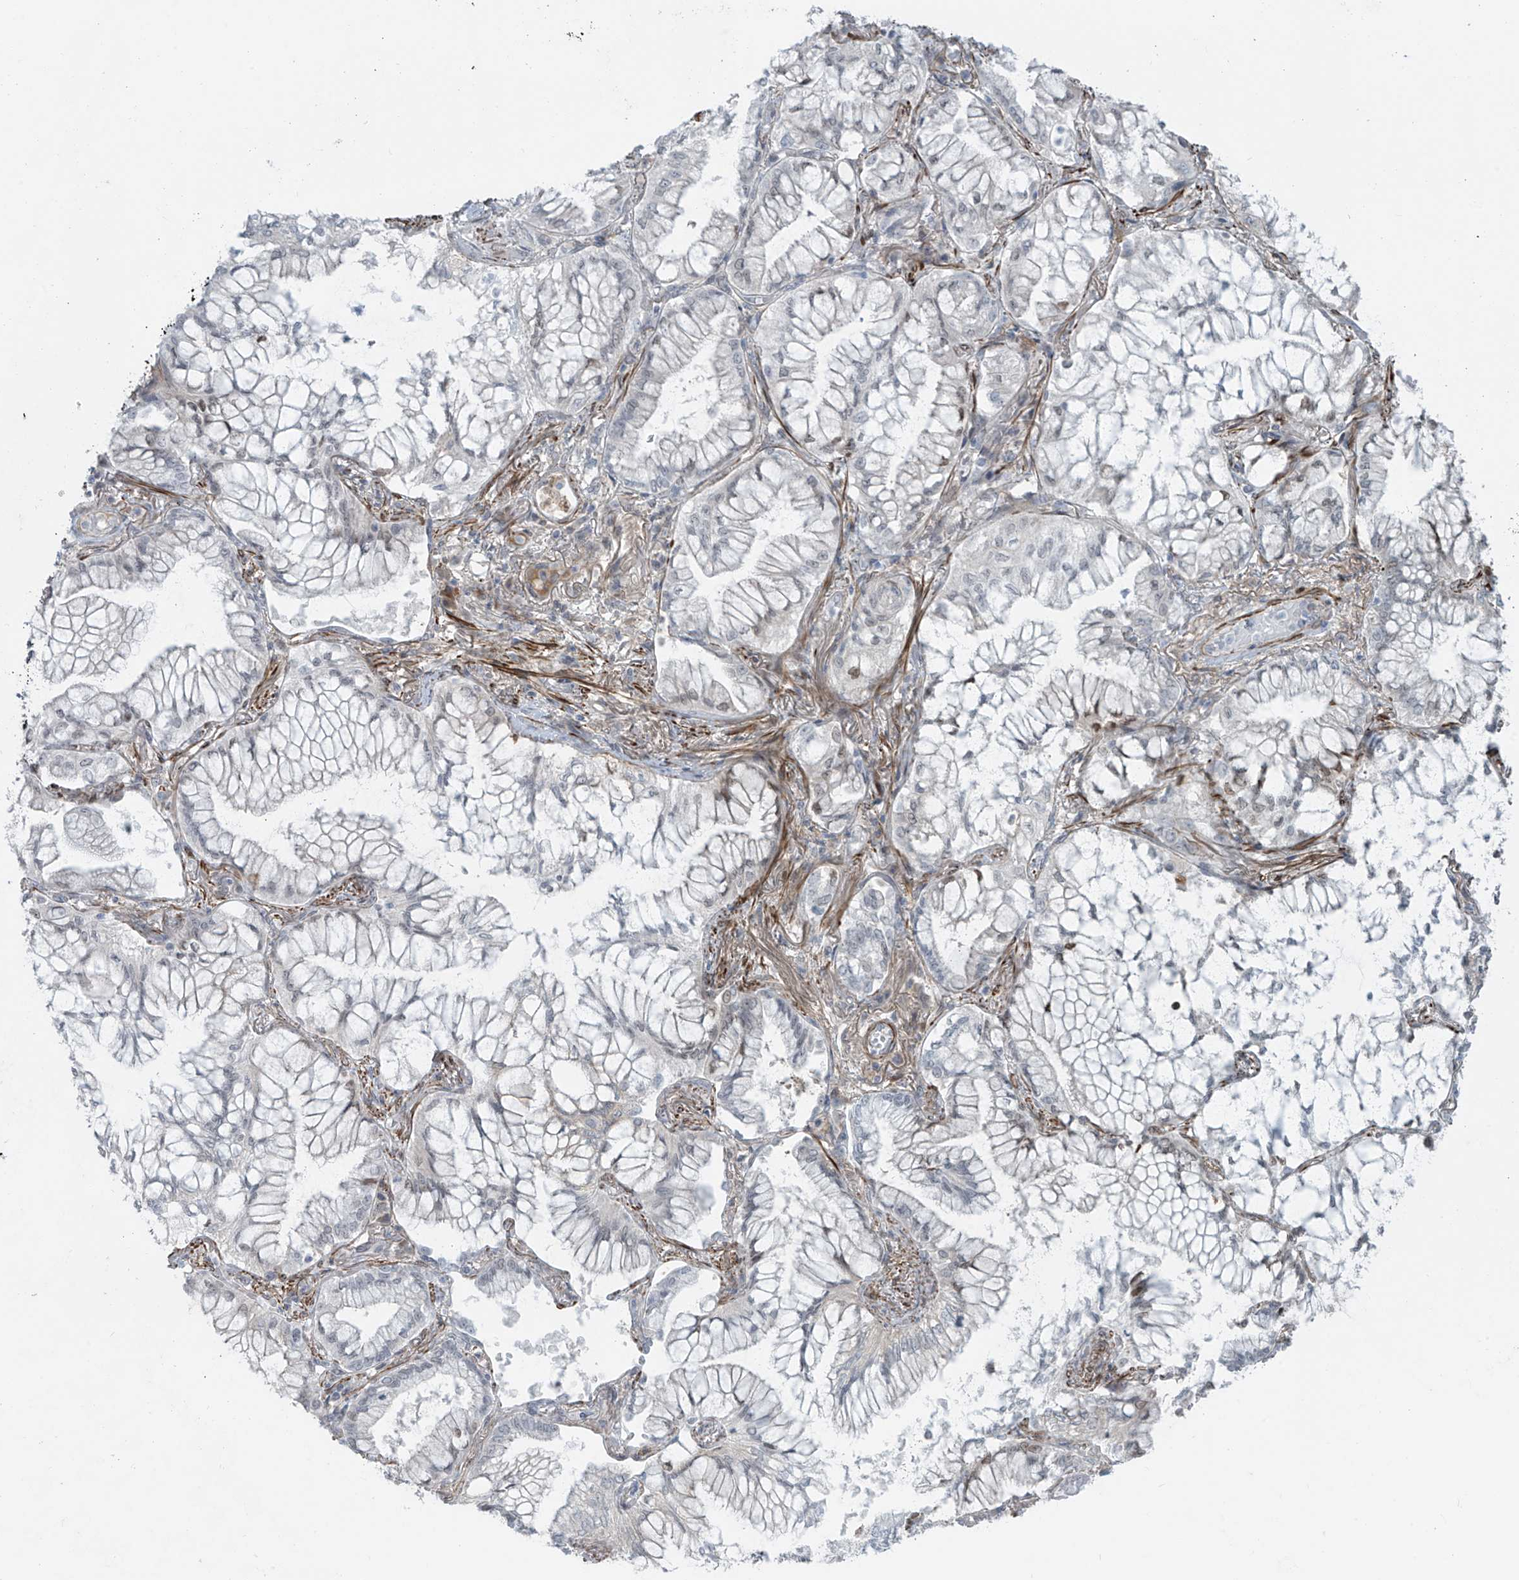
{"staining": {"intensity": "negative", "quantity": "none", "location": "none"}, "tissue": "lung cancer", "cell_type": "Tumor cells", "image_type": "cancer", "snomed": [{"axis": "morphology", "description": "Adenocarcinoma, NOS"}, {"axis": "topography", "description": "Lung"}], "caption": "IHC histopathology image of neoplastic tissue: lung cancer stained with DAB (3,3'-diaminobenzidine) displays no significant protein staining in tumor cells.", "gene": "RASGEF1A", "patient": {"sex": "female", "age": 70}}